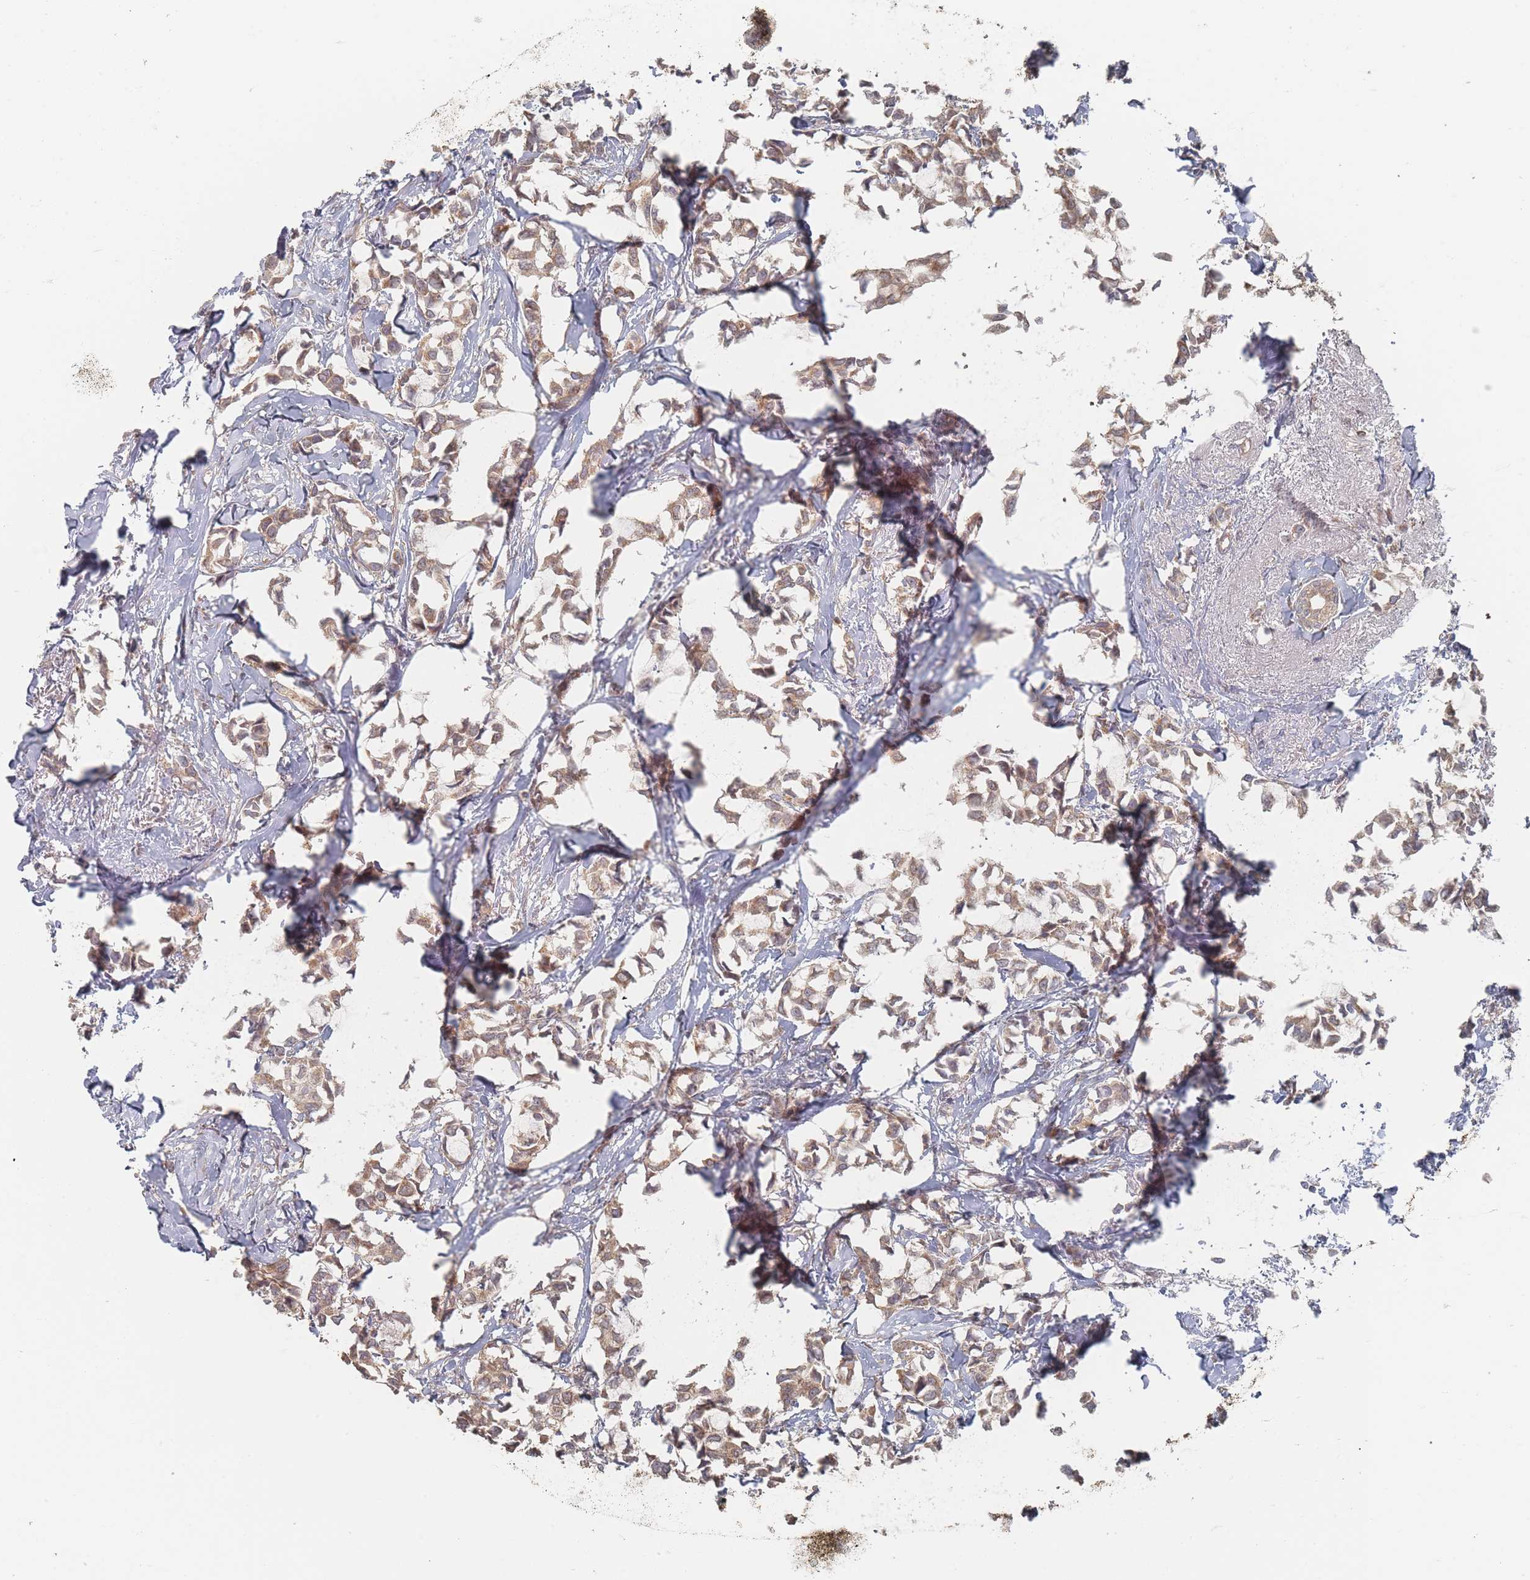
{"staining": {"intensity": "weak", "quantity": ">75%", "location": "cytoplasmic/membranous"}, "tissue": "breast cancer", "cell_type": "Tumor cells", "image_type": "cancer", "snomed": [{"axis": "morphology", "description": "Duct carcinoma"}, {"axis": "topography", "description": "Breast"}], "caption": "A brown stain shows weak cytoplasmic/membranous expression of a protein in human breast cancer (infiltrating ductal carcinoma) tumor cells.", "gene": "GLE1", "patient": {"sex": "female", "age": 73}}